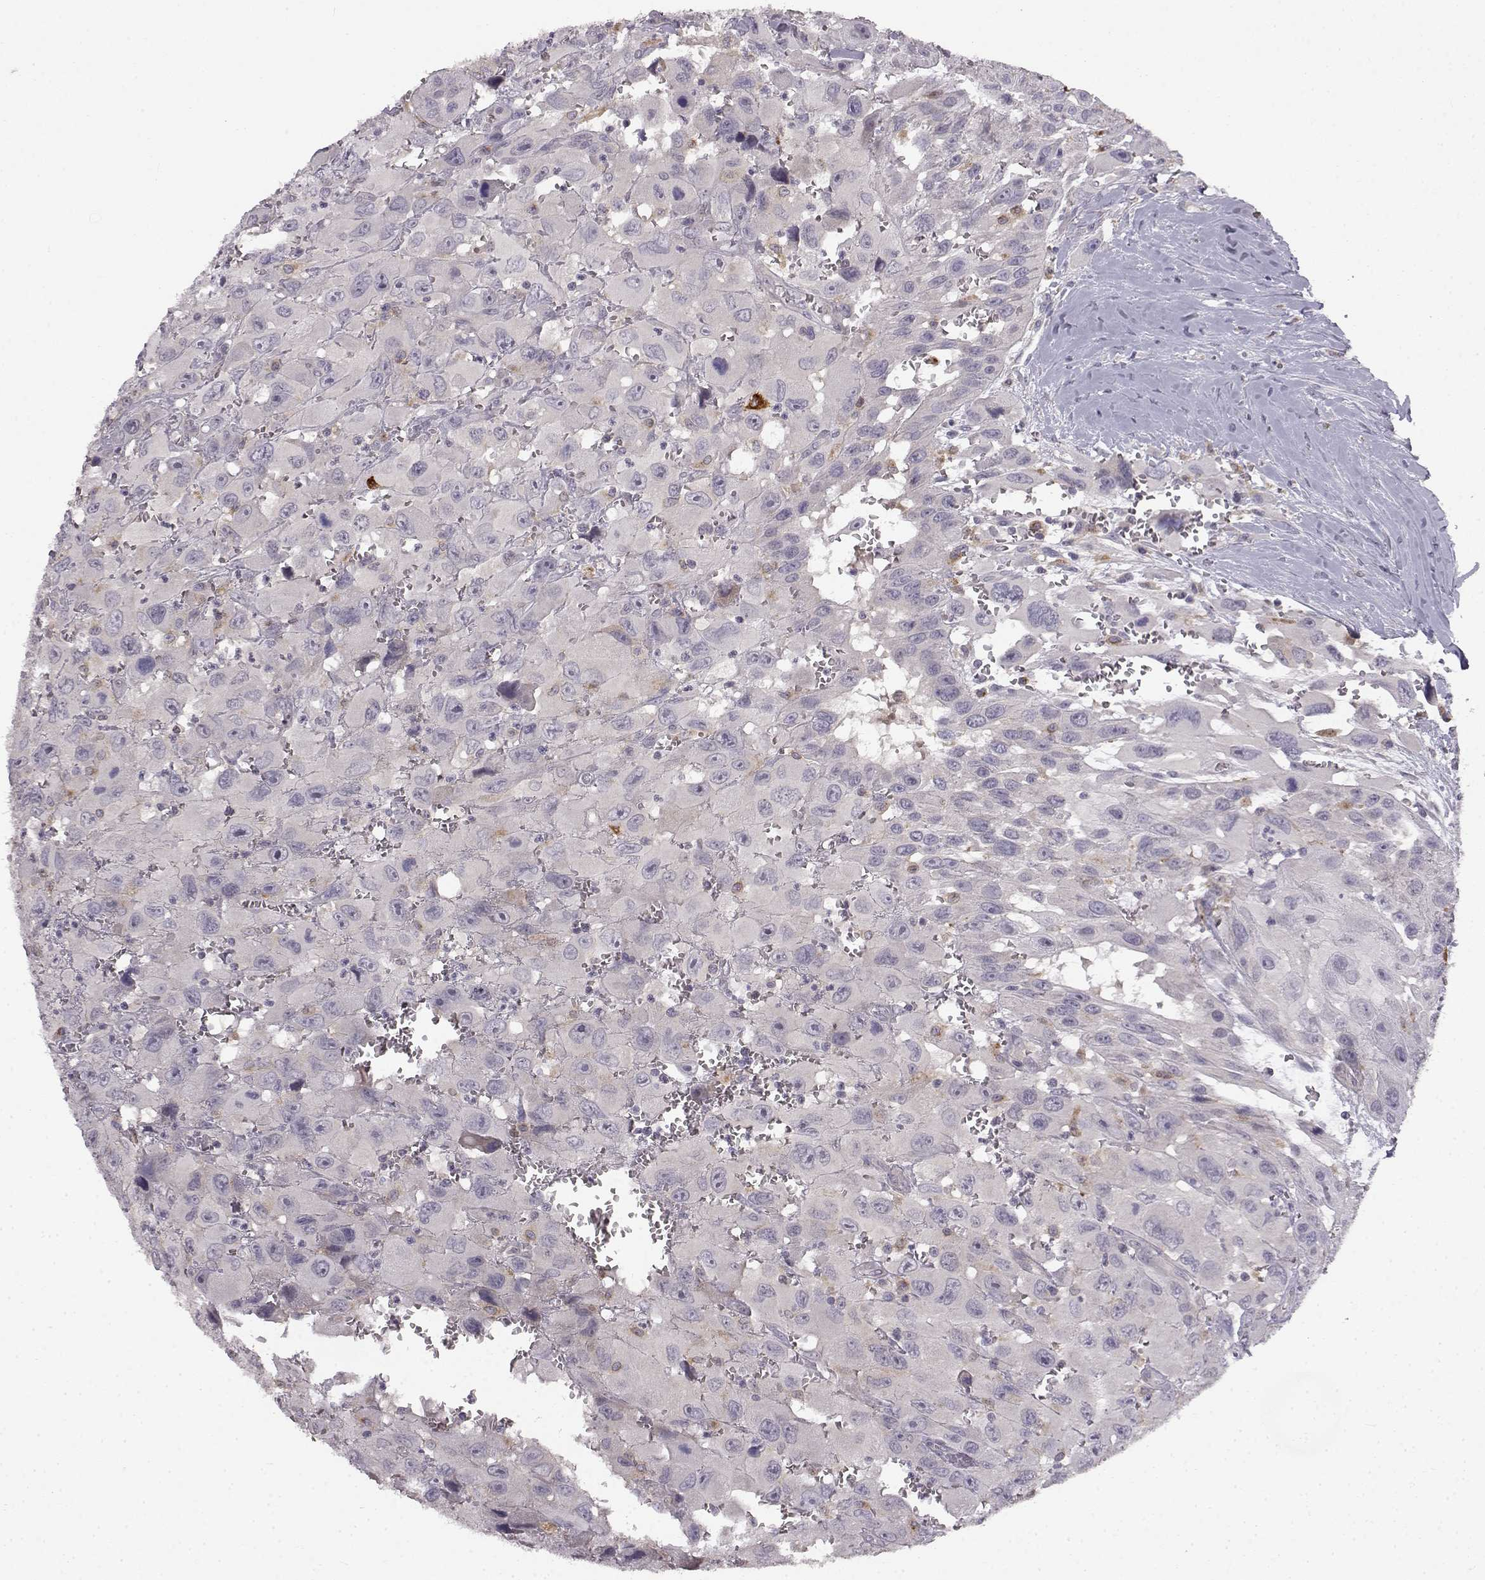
{"staining": {"intensity": "negative", "quantity": "none", "location": "none"}, "tissue": "head and neck cancer", "cell_type": "Tumor cells", "image_type": "cancer", "snomed": [{"axis": "morphology", "description": "Squamous cell carcinoma, NOS"}, {"axis": "morphology", "description": "Squamous cell carcinoma, metastatic, NOS"}, {"axis": "topography", "description": "Oral tissue"}, {"axis": "topography", "description": "Head-Neck"}], "caption": "Head and neck squamous cell carcinoma stained for a protein using immunohistochemistry demonstrates no staining tumor cells.", "gene": "SPAG17", "patient": {"sex": "female", "age": 85}}